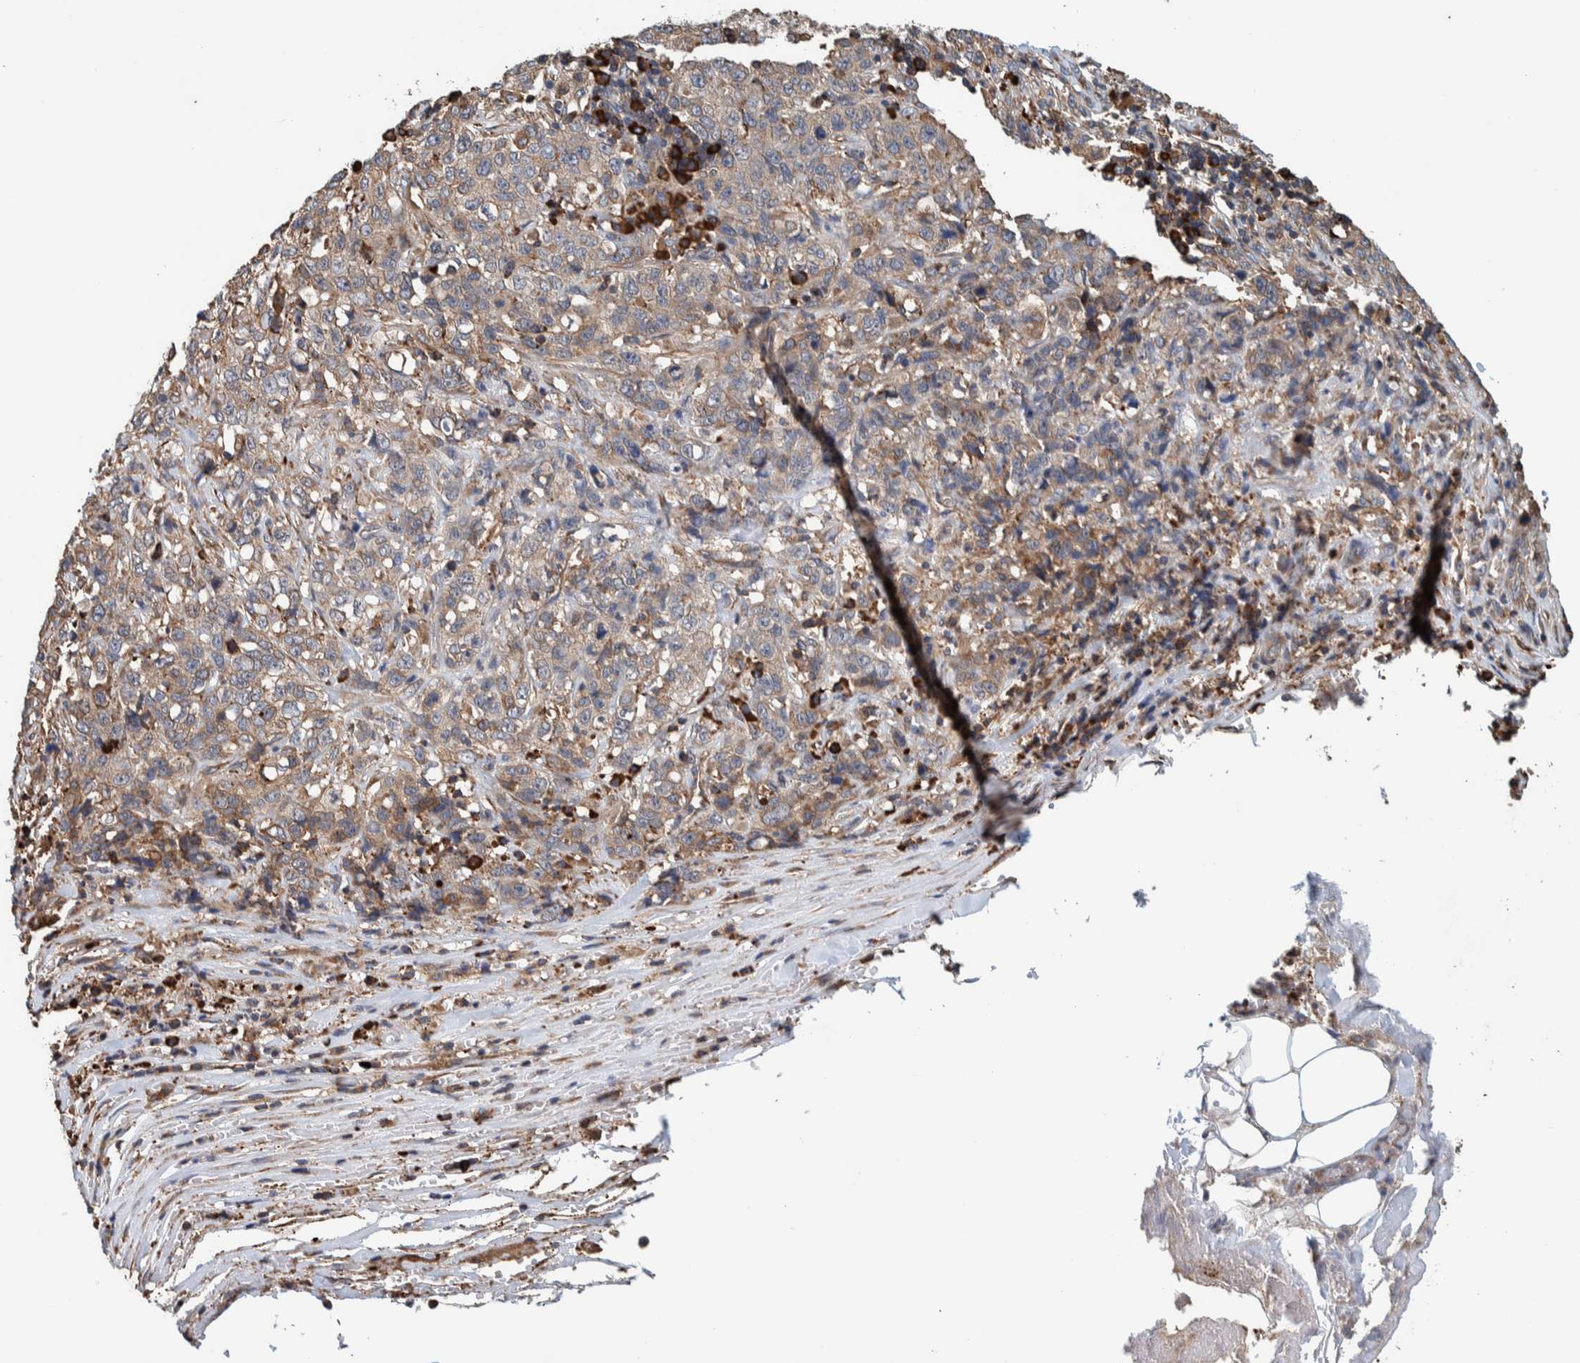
{"staining": {"intensity": "weak", "quantity": ">75%", "location": "cytoplasmic/membranous"}, "tissue": "stomach cancer", "cell_type": "Tumor cells", "image_type": "cancer", "snomed": [{"axis": "morphology", "description": "Adenocarcinoma, NOS"}, {"axis": "topography", "description": "Stomach"}], "caption": "Immunohistochemistry micrograph of stomach cancer (adenocarcinoma) stained for a protein (brown), which demonstrates low levels of weak cytoplasmic/membranous positivity in about >75% of tumor cells.", "gene": "PLA2G3", "patient": {"sex": "male", "age": 48}}